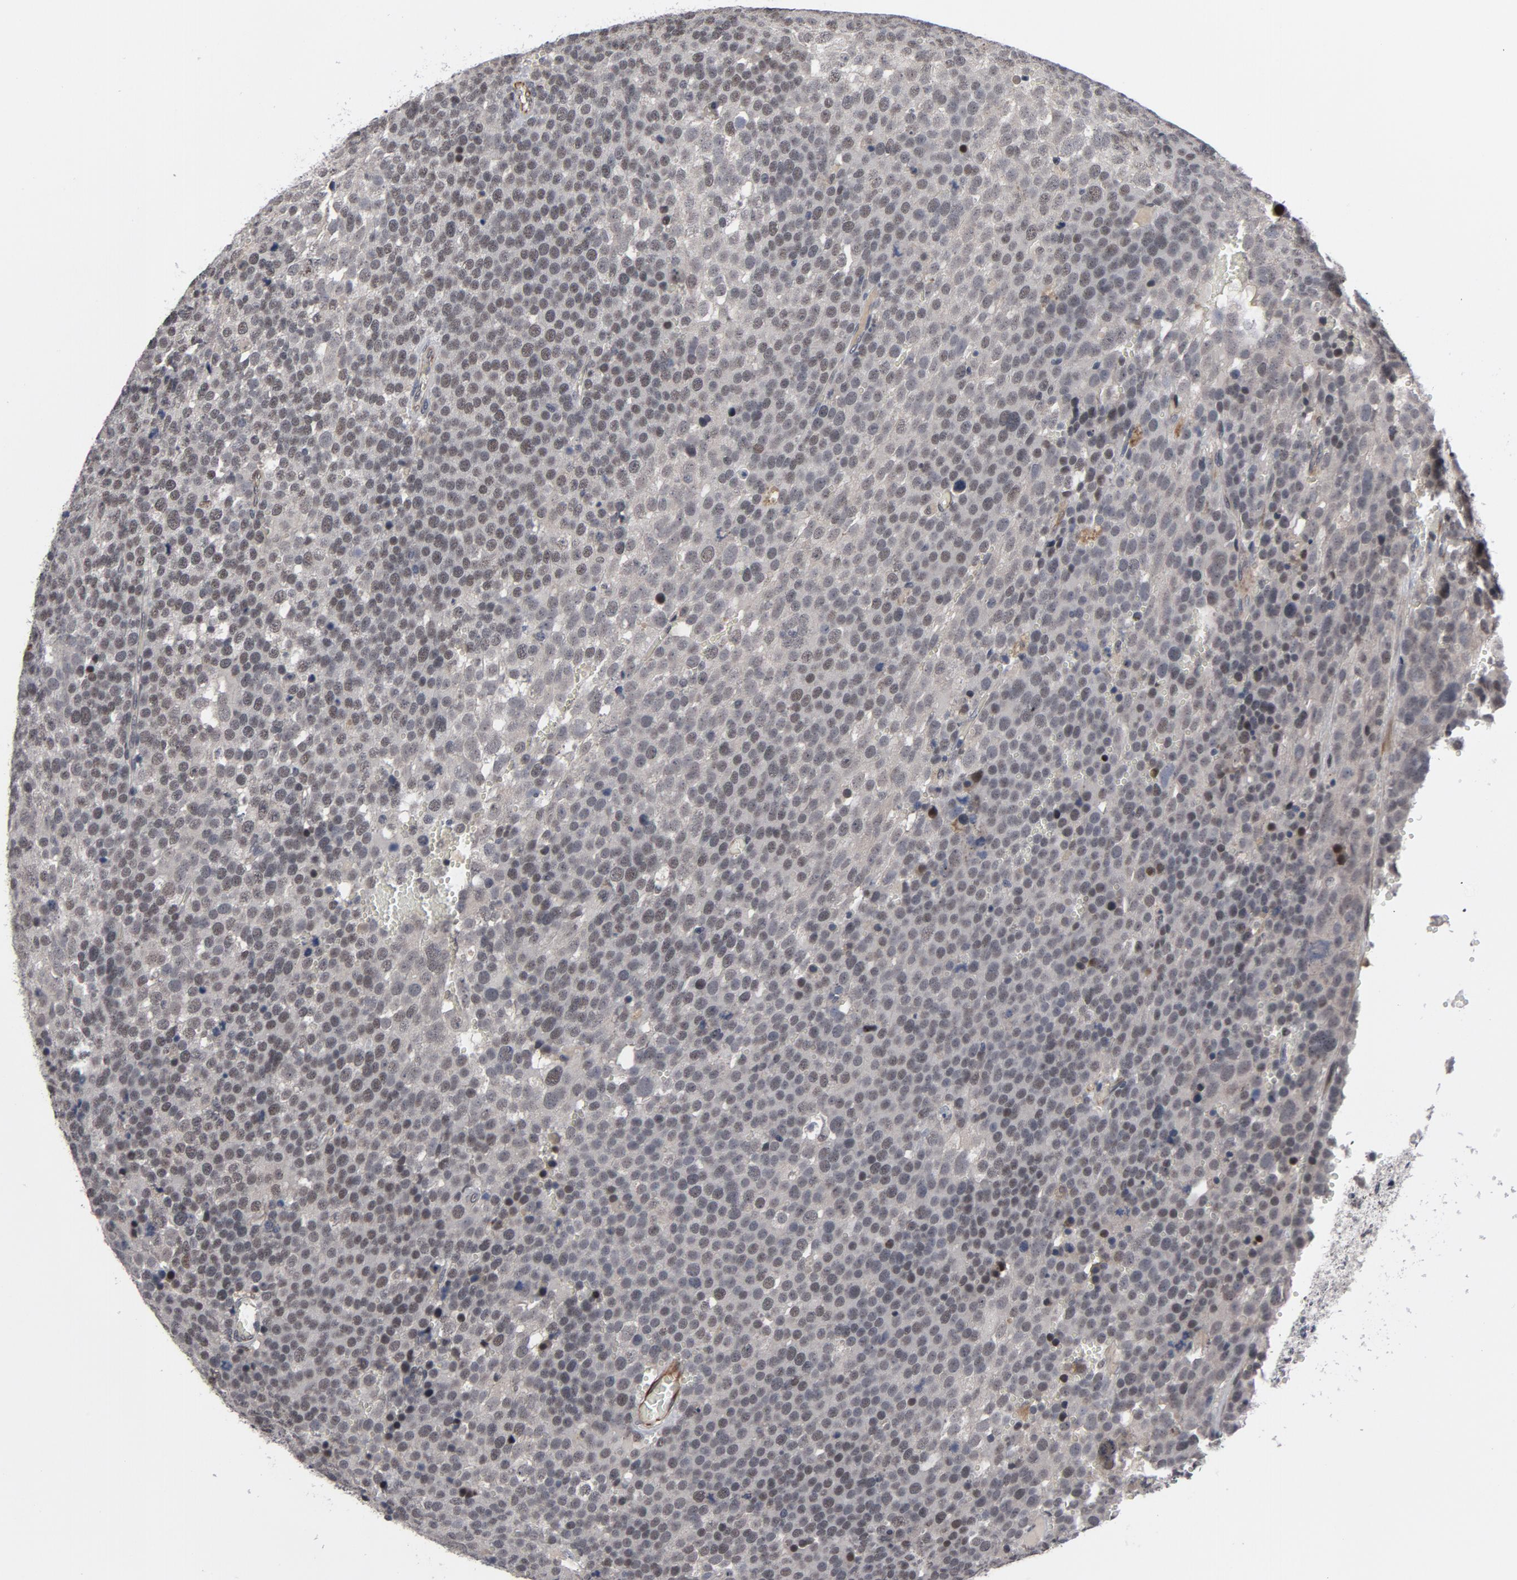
{"staining": {"intensity": "negative", "quantity": "none", "location": "none"}, "tissue": "testis cancer", "cell_type": "Tumor cells", "image_type": "cancer", "snomed": [{"axis": "morphology", "description": "Seminoma, NOS"}, {"axis": "topography", "description": "Testis"}], "caption": "IHC image of neoplastic tissue: seminoma (testis) stained with DAB demonstrates no significant protein positivity in tumor cells. (Brightfield microscopy of DAB IHC at high magnification).", "gene": "RTL5", "patient": {"sex": "male", "age": 71}}